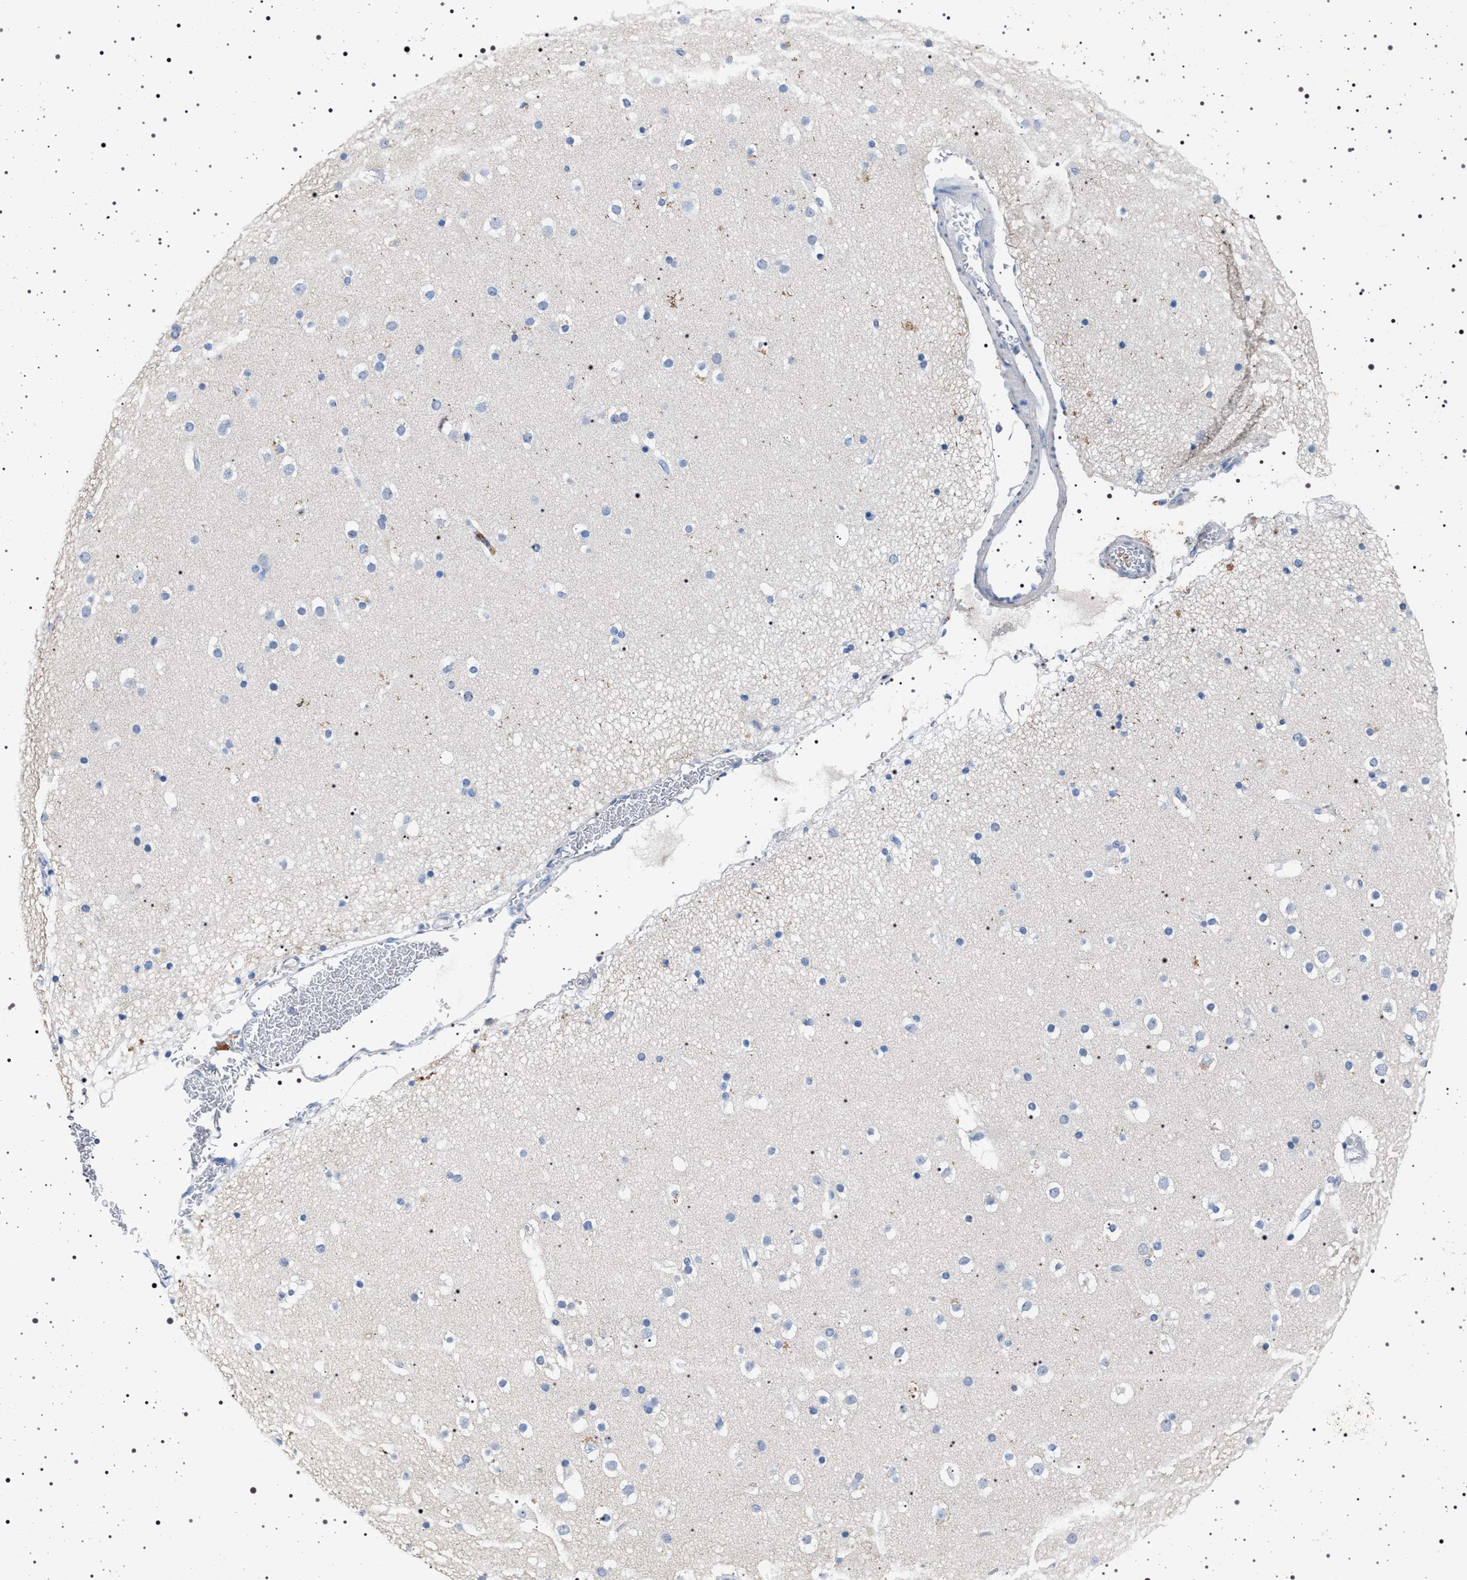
{"staining": {"intensity": "negative", "quantity": "none", "location": "none"}, "tissue": "cerebral cortex", "cell_type": "Endothelial cells", "image_type": "normal", "snomed": [{"axis": "morphology", "description": "Normal tissue, NOS"}, {"axis": "topography", "description": "Cerebral cortex"}], "caption": "Benign cerebral cortex was stained to show a protein in brown. There is no significant staining in endothelial cells. (Stains: DAB (3,3'-diaminobenzidine) immunohistochemistry (IHC) with hematoxylin counter stain, Microscopy: brightfield microscopy at high magnification).", "gene": "NAT9", "patient": {"sex": "male", "age": 57}}